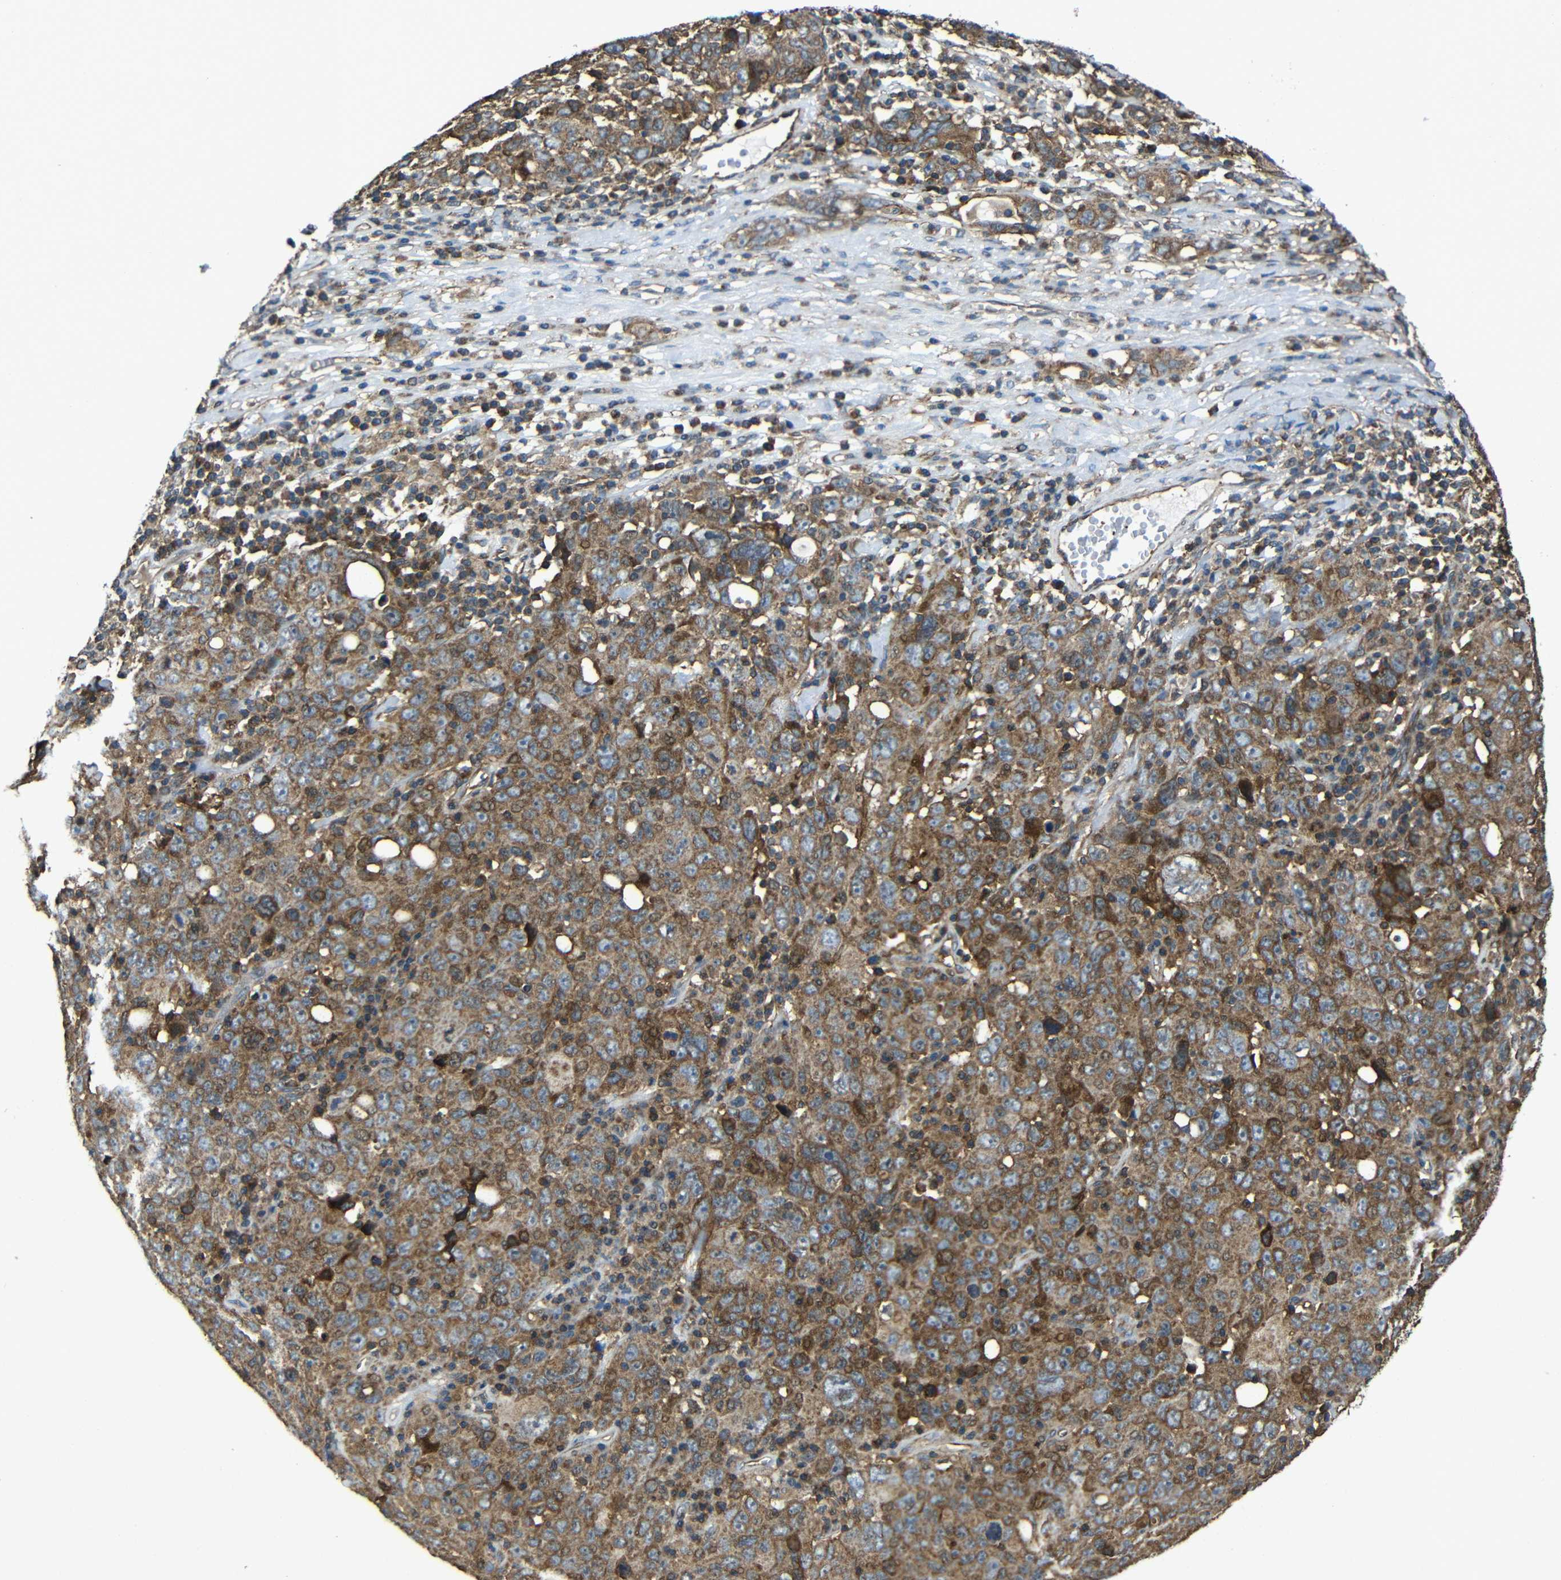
{"staining": {"intensity": "moderate", "quantity": ">75%", "location": "cytoplasmic/membranous"}, "tissue": "ovarian cancer", "cell_type": "Tumor cells", "image_type": "cancer", "snomed": [{"axis": "morphology", "description": "Carcinoma, endometroid"}, {"axis": "topography", "description": "Ovary"}], "caption": "High-power microscopy captured an immunohistochemistry (IHC) histopathology image of endometroid carcinoma (ovarian), revealing moderate cytoplasmic/membranous staining in about >75% of tumor cells. (DAB (3,3'-diaminobenzidine) IHC, brown staining for protein, blue staining for nuclei).", "gene": "PTCH1", "patient": {"sex": "female", "age": 62}}